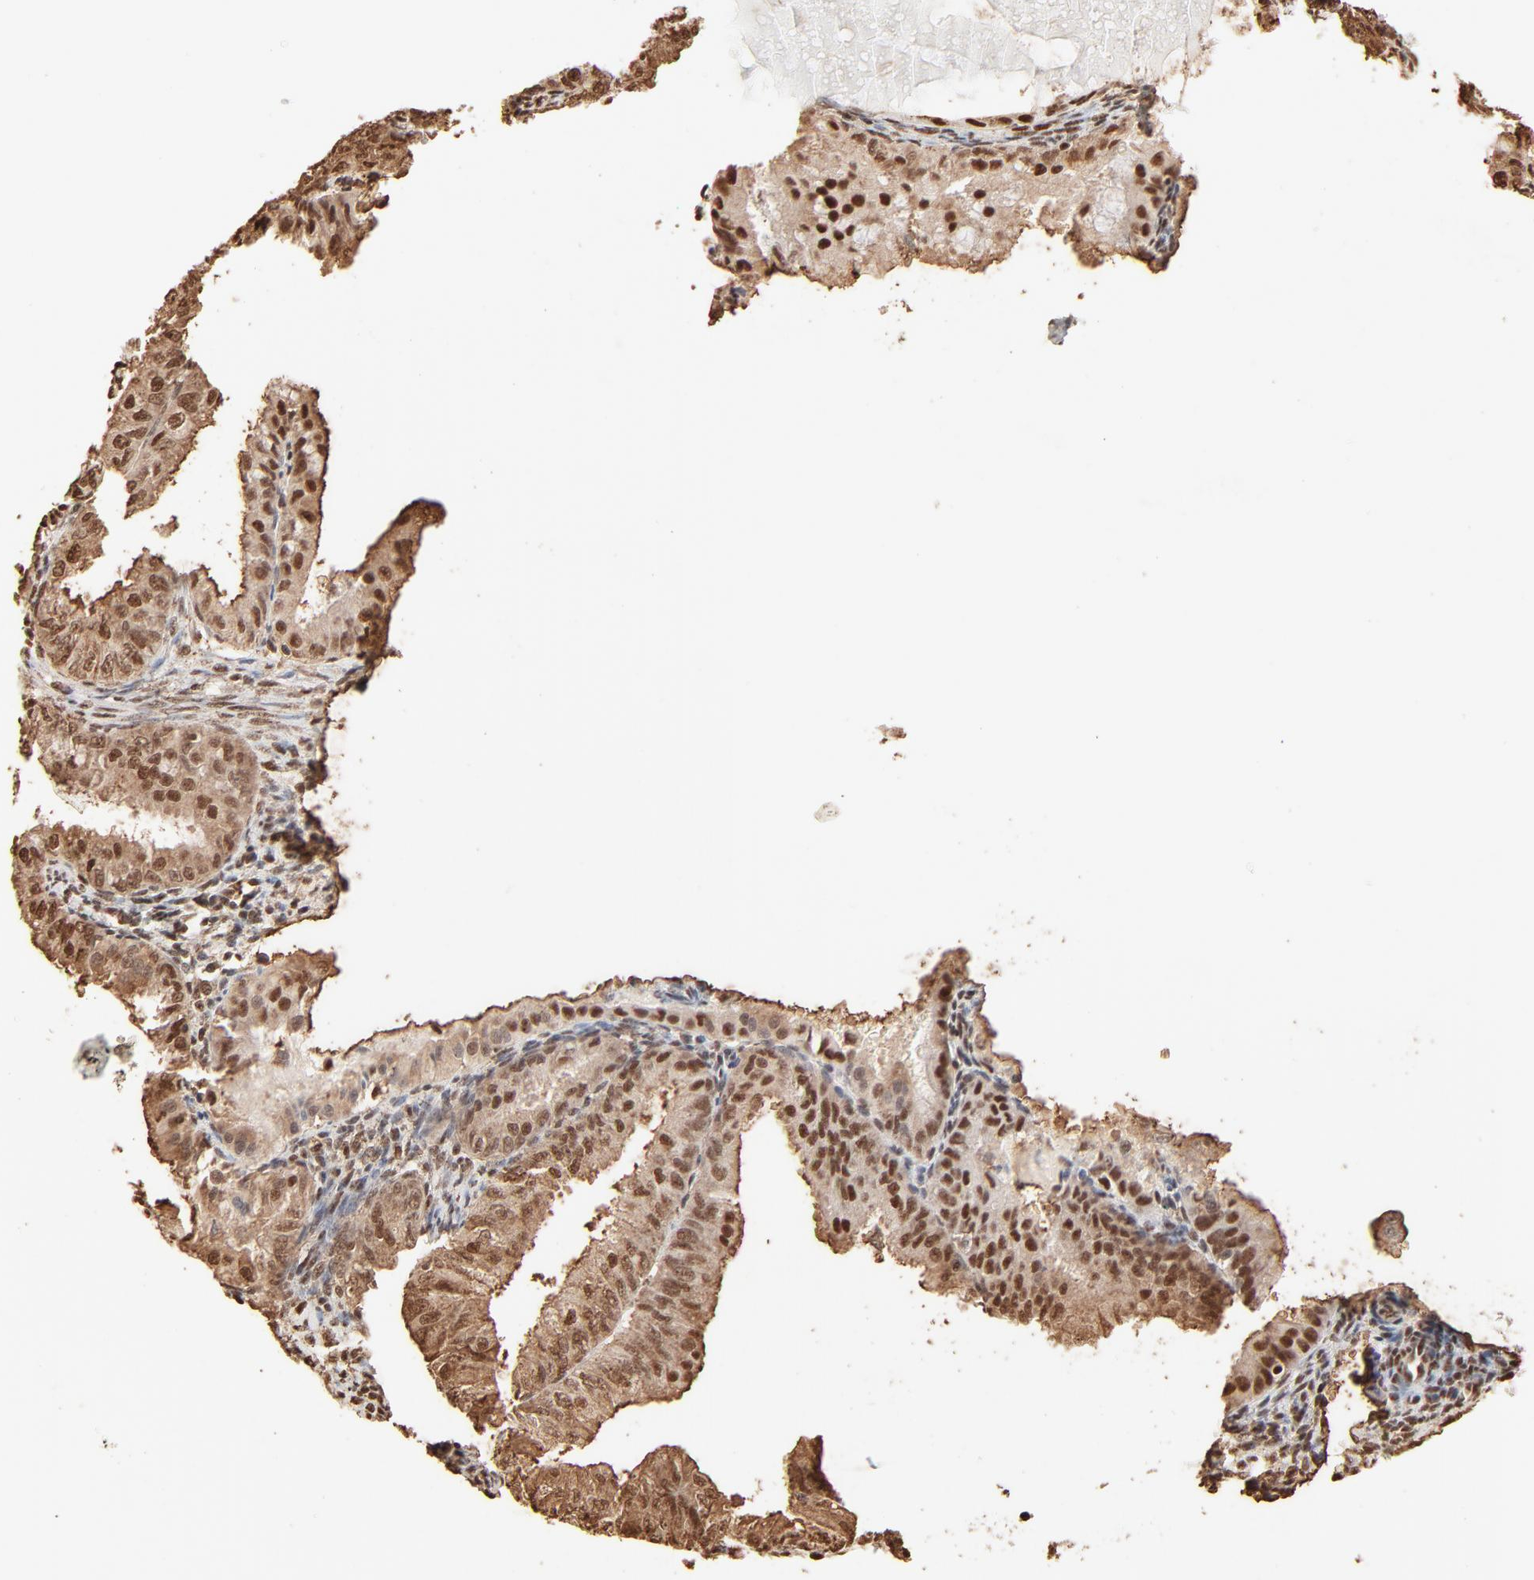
{"staining": {"intensity": "strong", "quantity": ">75%", "location": "cytoplasmic/membranous,nuclear"}, "tissue": "endometrial cancer", "cell_type": "Tumor cells", "image_type": "cancer", "snomed": [{"axis": "morphology", "description": "Adenocarcinoma, NOS"}, {"axis": "topography", "description": "Endometrium"}], "caption": "Tumor cells reveal strong cytoplasmic/membranous and nuclear positivity in about >75% of cells in endometrial adenocarcinoma.", "gene": "FAM50A", "patient": {"sex": "female", "age": 76}}